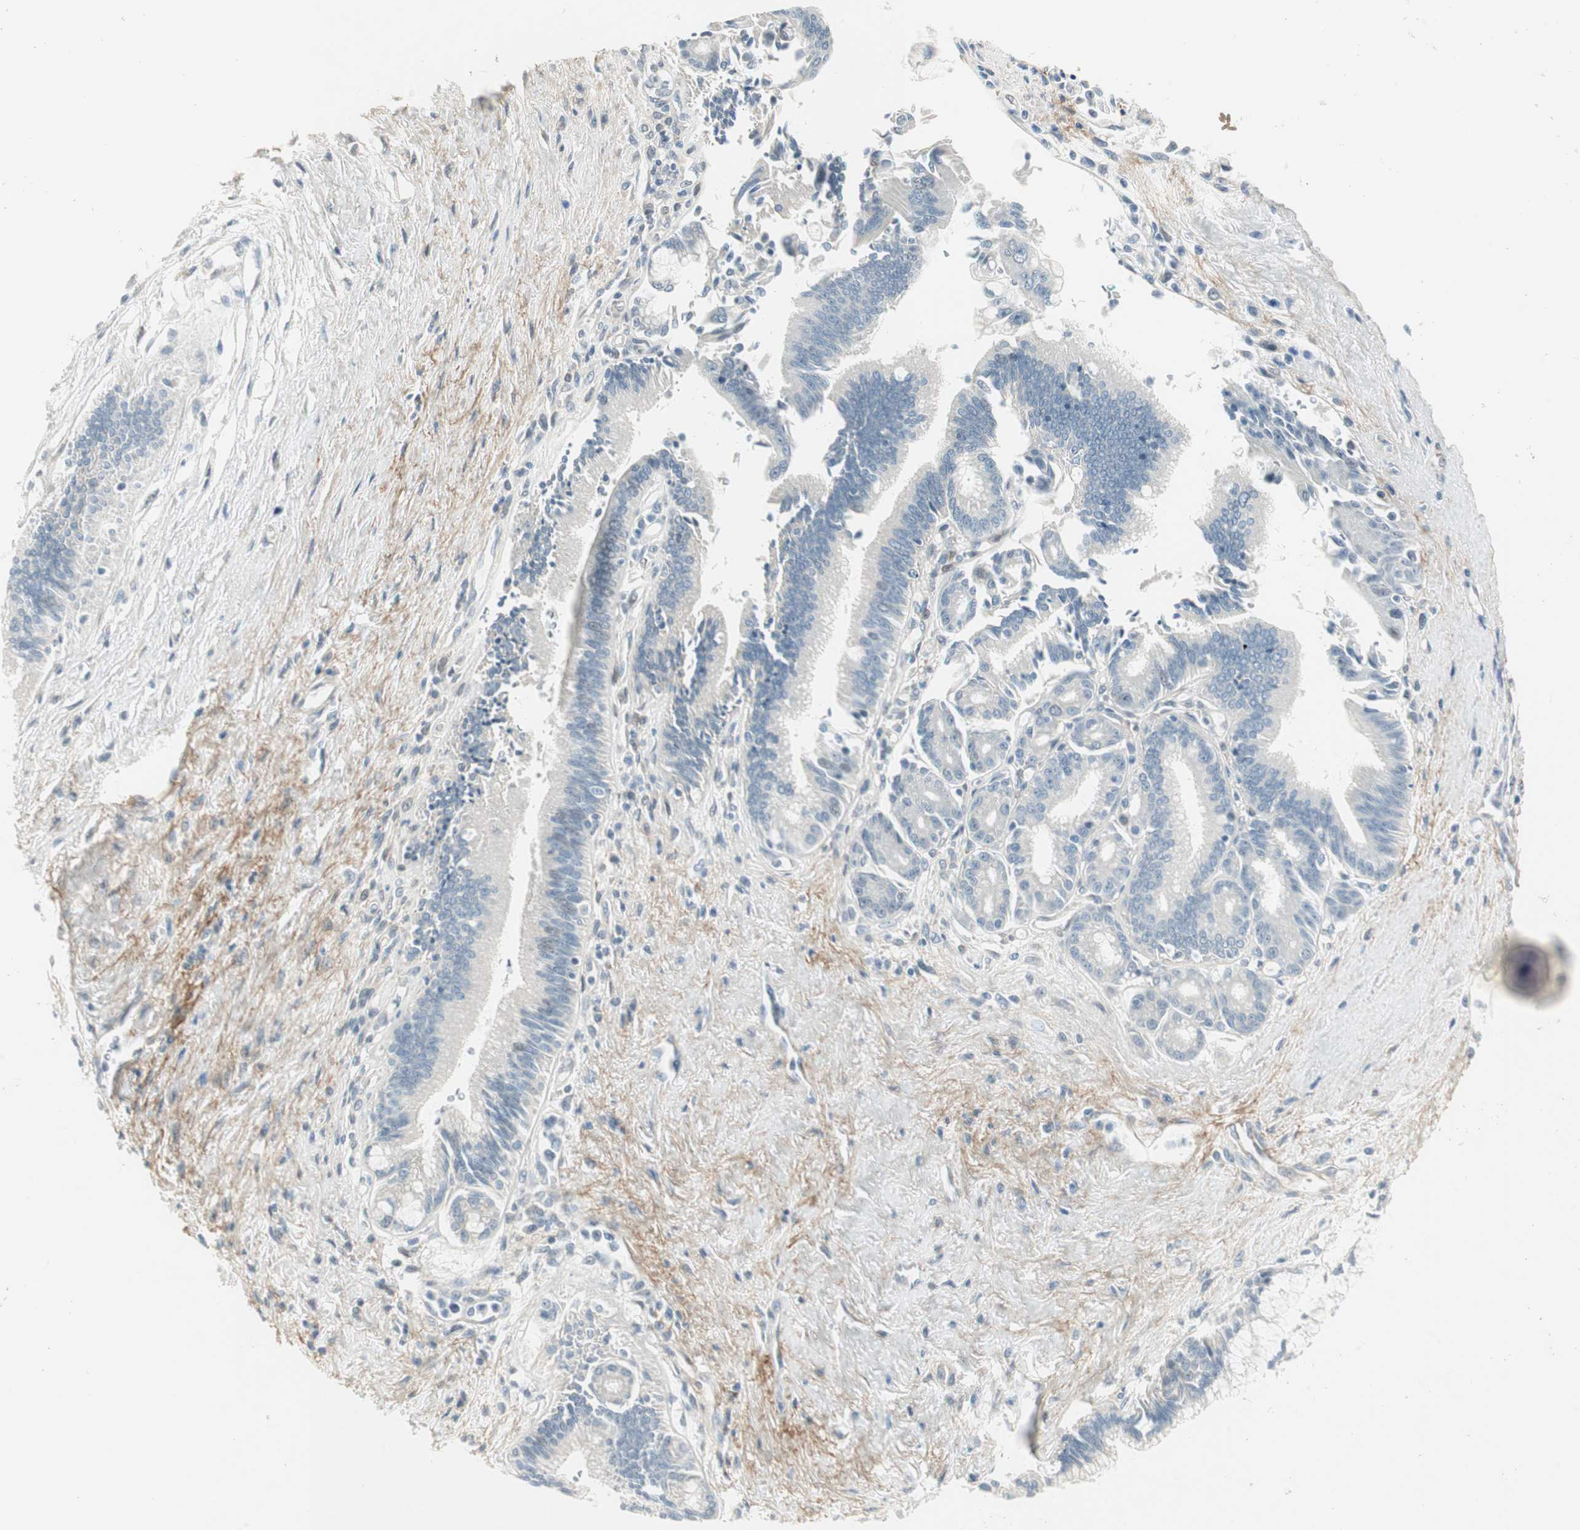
{"staining": {"intensity": "negative", "quantity": "none", "location": "none"}, "tissue": "pancreatic cancer", "cell_type": "Tumor cells", "image_type": "cancer", "snomed": [{"axis": "morphology", "description": "Adenocarcinoma, NOS"}, {"axis": "topography", "description": "Pancreas"}], "caption": "Pancreatic cancer stained for a protein using IHC exhibits no expression tumor cells.", "gene": "STON1-GTF2A1L", "patient": {"sex": "male", "age": 59}}